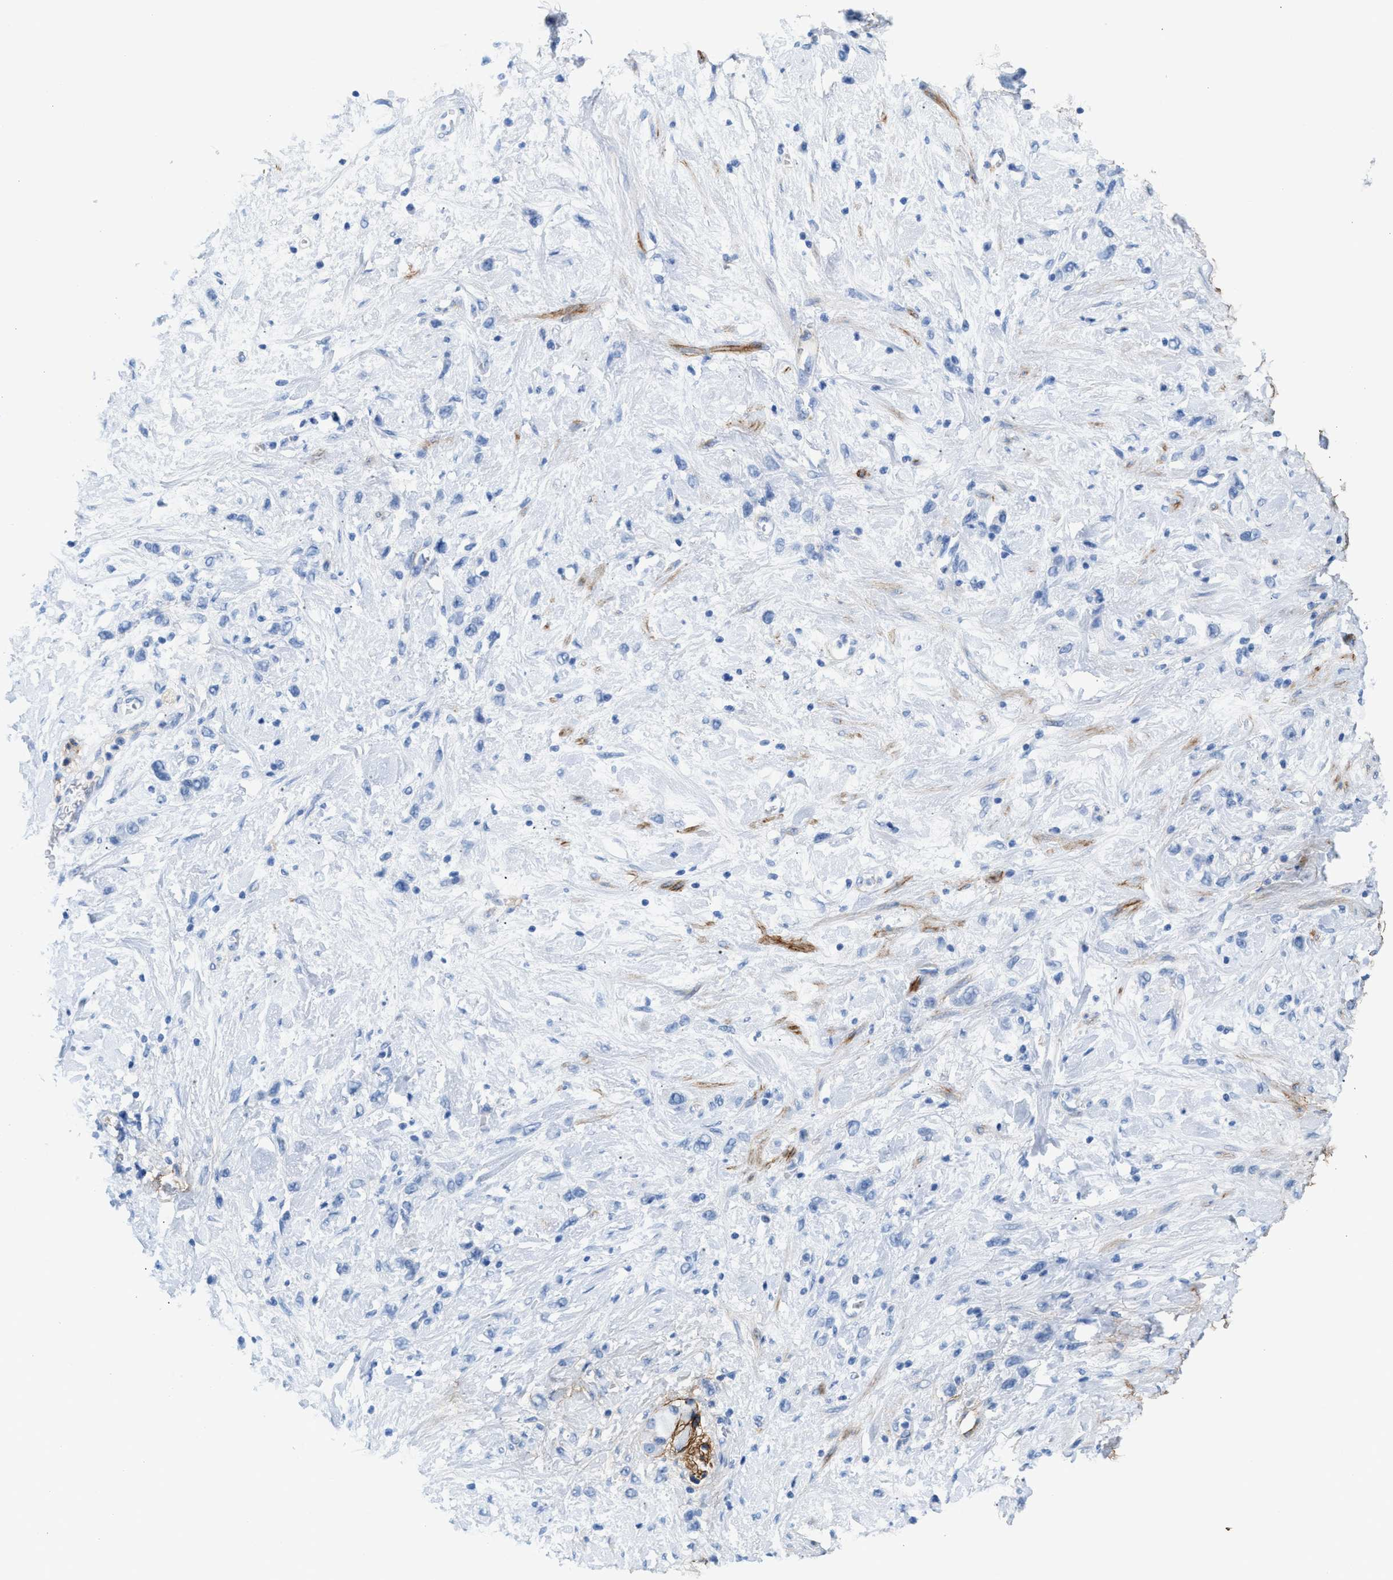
{"staining": {"intensity": "negative", "quantity": "none", "location": "none"}, "tissue": "stomach cancer", "cell_type": "Tumor cells", "image_type": "cancer", "snomed": [{"axis": "morphology", "description": "Adenocarcinoma, NOS"}, {"axis": "morphology", "description": "Adenocarcinoma, High grade"}, {"axis": "topography", "description": "Stomach, upper"}, {"axis": "topography", "description": "Stomach, lower"}], "caption": "IHC of stomach high-grade adenocarcinoma exhibits no staining in tumor cells. The staining was performed using DAB to visualize the protein expression in brown, while the nuclei were stained in blue with hematoxylin (Magnification: 20x).", "gene": "TNR", "patient": {"sex": "female", "age": 65}}